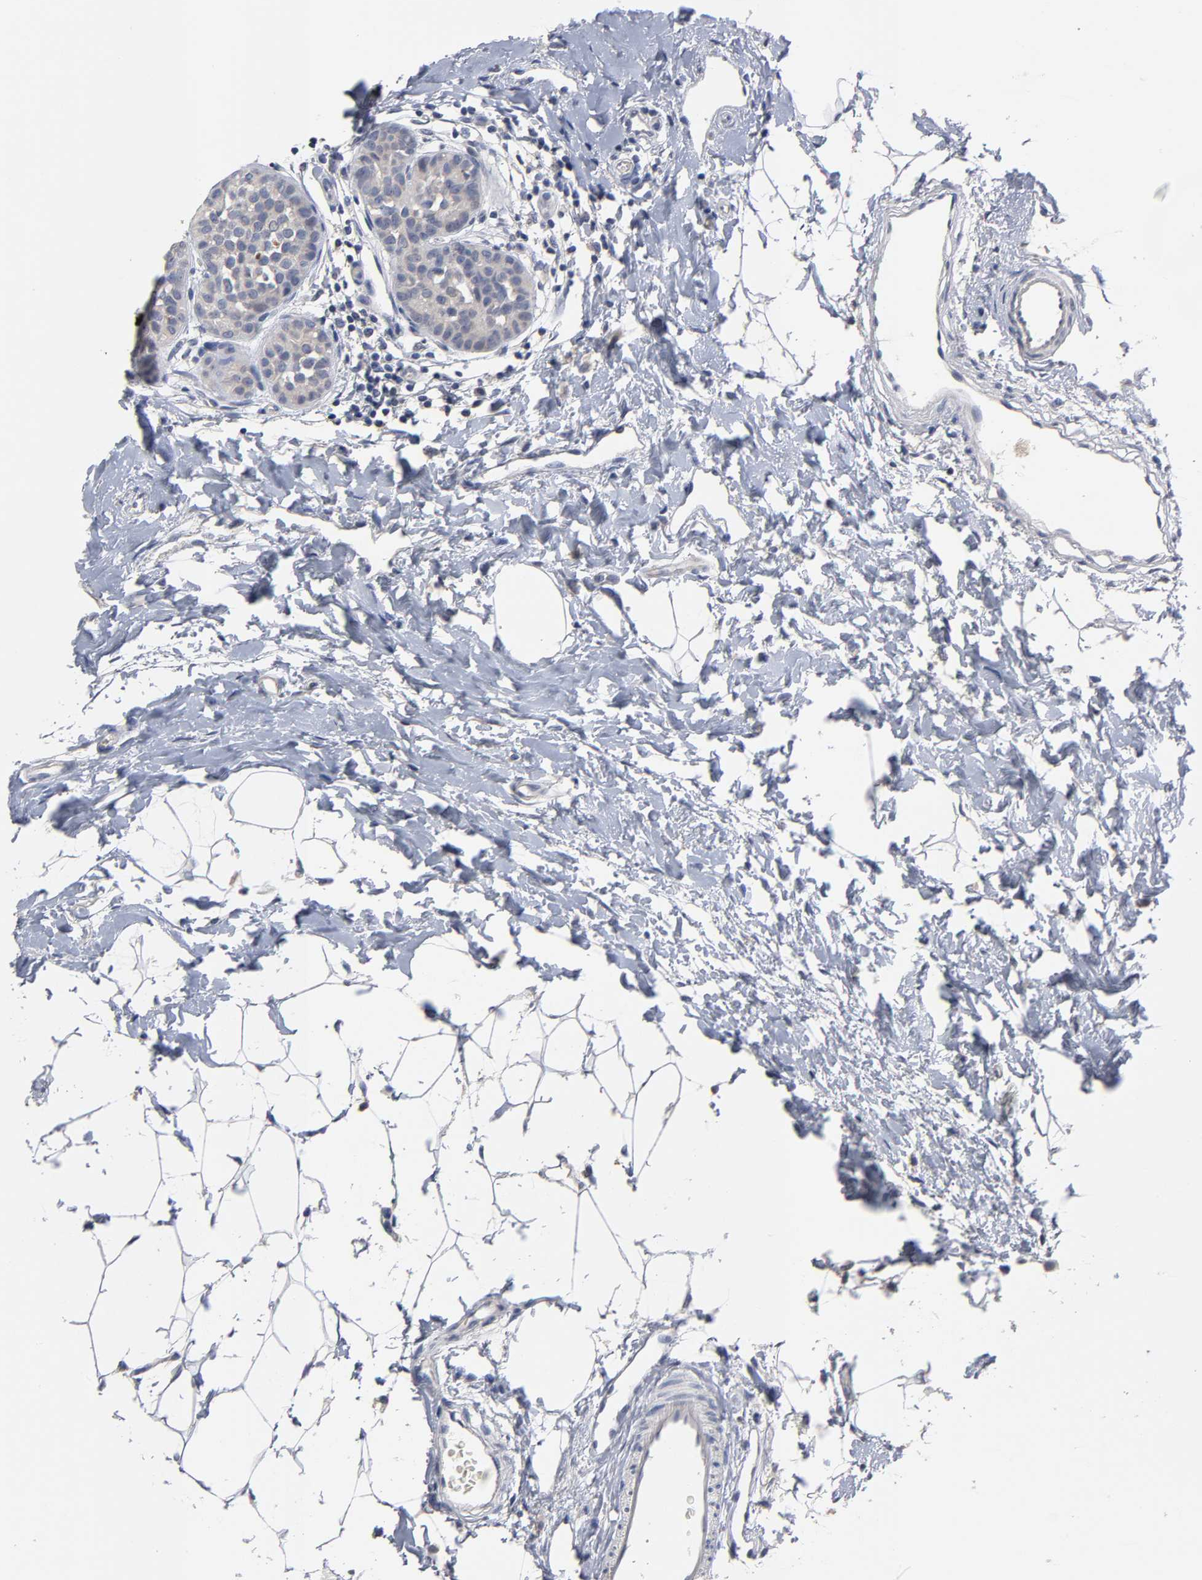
{"staining": {"intensity": "negative", "quantity": "none", "location": "none"}, "tissue": "breast cancer", "cell_type": "Tumor cells", "image_type": "cancer", "snomed": [{"axis": "morphology", "description": "Lobular carcinoma, in situ"}, {"axis": "morphology", "description": "Lobular carcinoma"}, {"axis": "topography", "description": "Breast"}], "caption": "DAB immunohistochemical staining of human breast cancer (lobular carcinoma) displays no significant staining in tumor cells.", "gene": "OVOL1", "patient": {"sex": "female", "age": 41}}